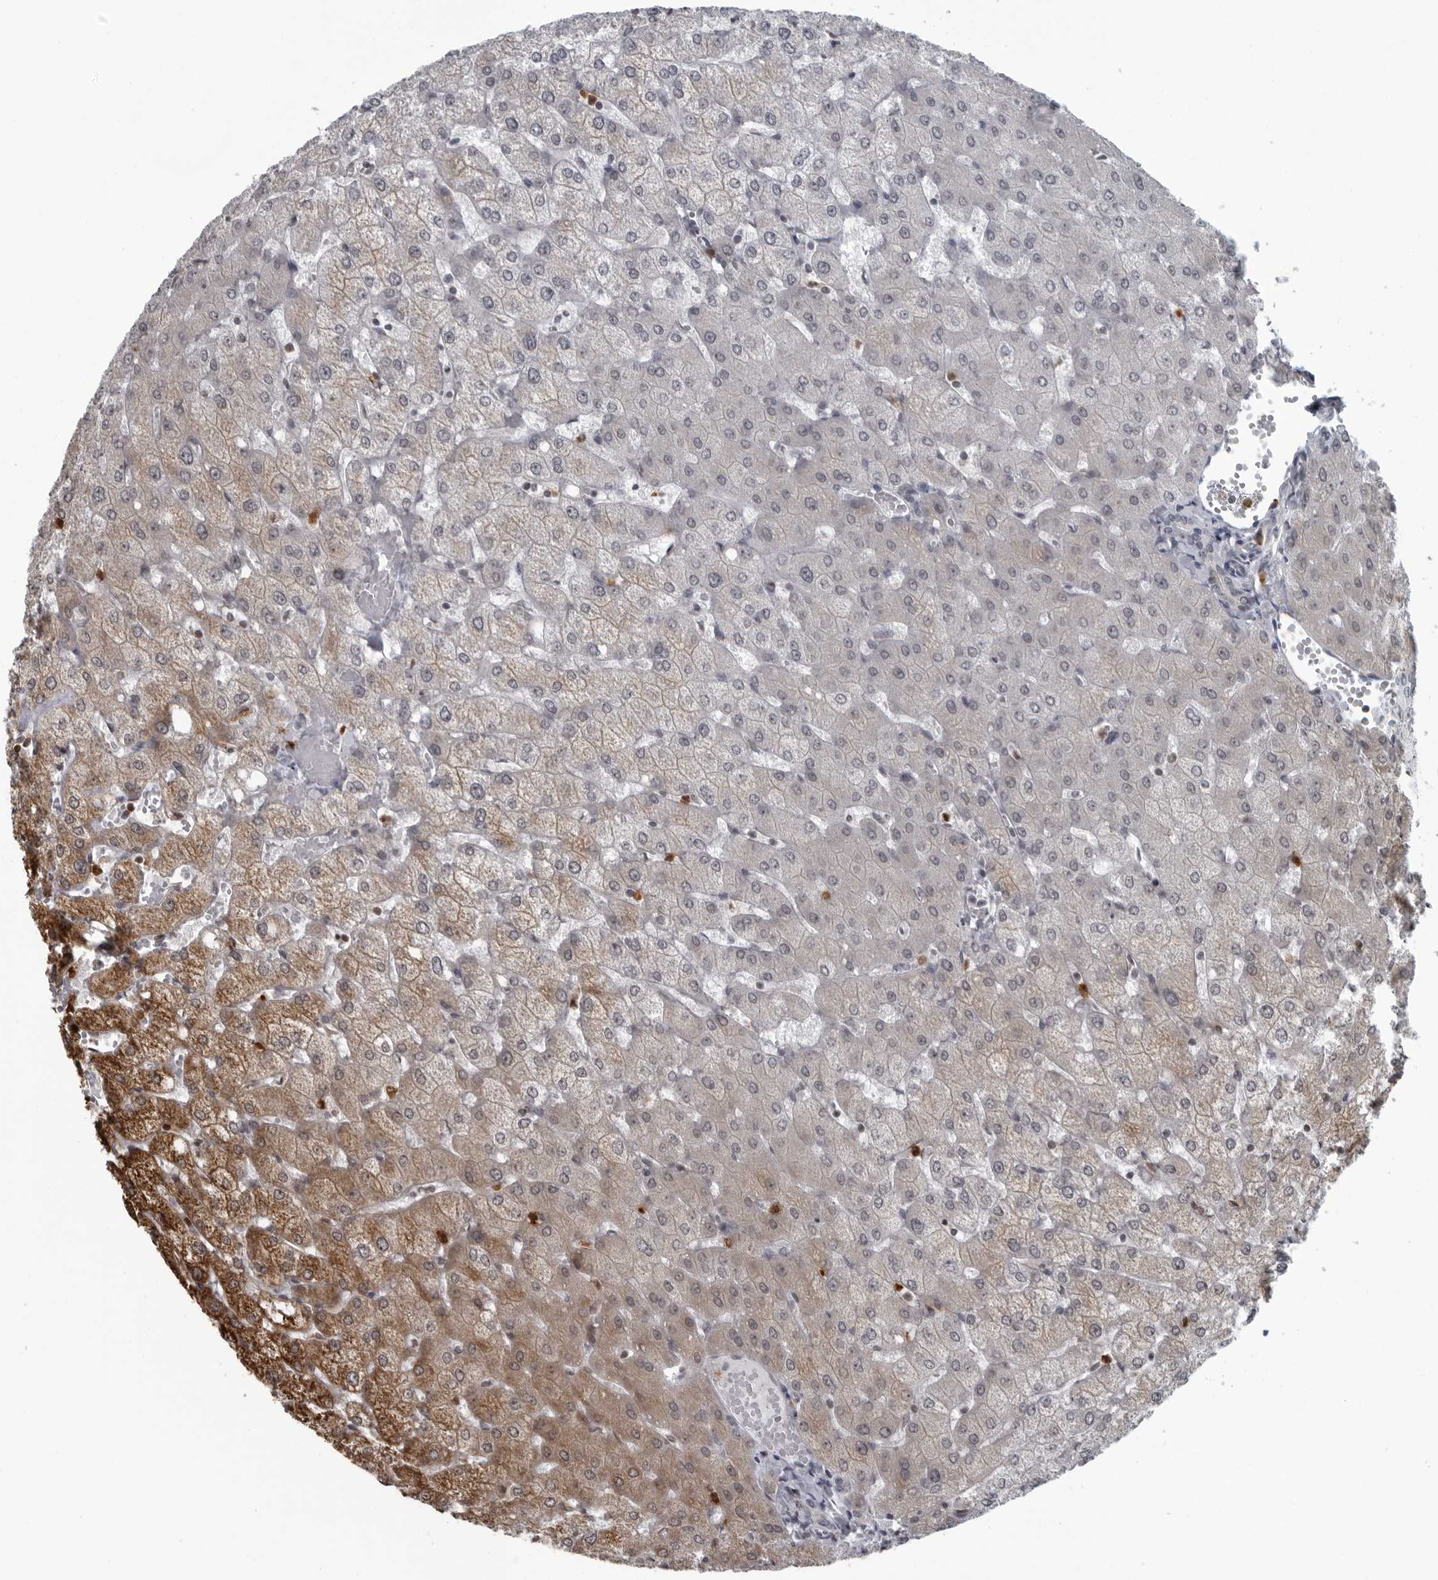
{"staining": {"intensity": "negative", "quantity": "none", "location": "none"}, "tissue": "liver", "cell_type": "Cholangiocytes", "image_type": "normal", "snomed": [{"axis": "morphology", "description": "Normal tissue, NOS"}, {"axis": "topography", "description": "Liver"}], "caption": "Immunohistochemistry of benign liver reveals no expression in cholangiocytes. The staining is performed using DAB (3,3'-diaminobenzidine) brown chromogen with nuclei counter-stained in using hematoxylin.", "gene": "RTCA", "patient": {"sex": "female", "age": 54}}